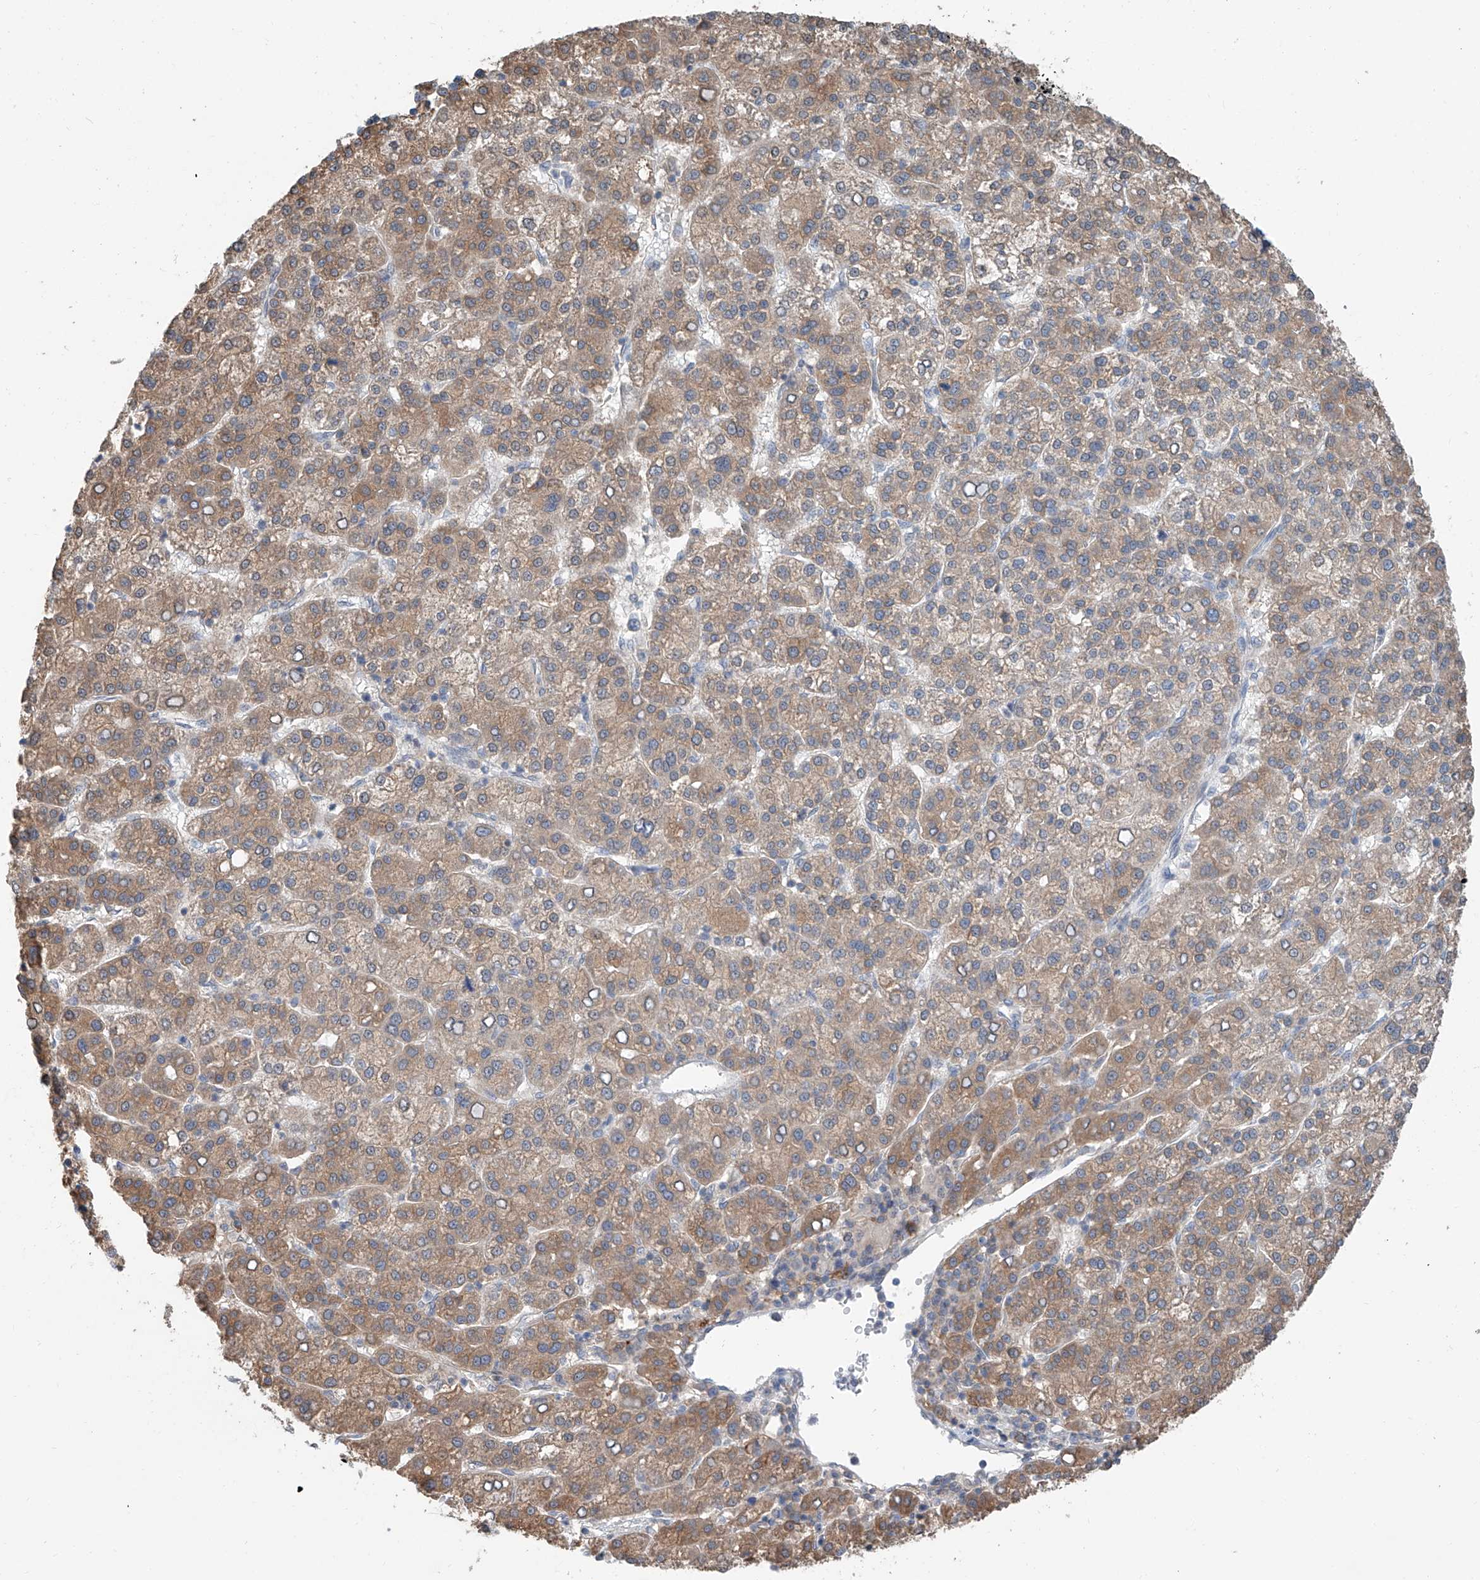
{"staining": {"intensity": "moderate", "quantity": "25%-75%", "location": "cytoplasmic/membranous"}, "tissue": "liver cancer", "cell_type": "Tumor cells", "image_type": "cancer", "snomed": [{"axis": "morphology", "description": "Carcinoma, Hepatocellular, NOS"}, {"axis": "topography", "description": "Liver"}], "caption": "Liver cancer (hepatocellular carcinoma) stained for a protein displays moderate cytoplasmic/membranous positivity in tumor cells.", "gene": "KCNK10", "patient": {"sex": "female", "age": 58}}